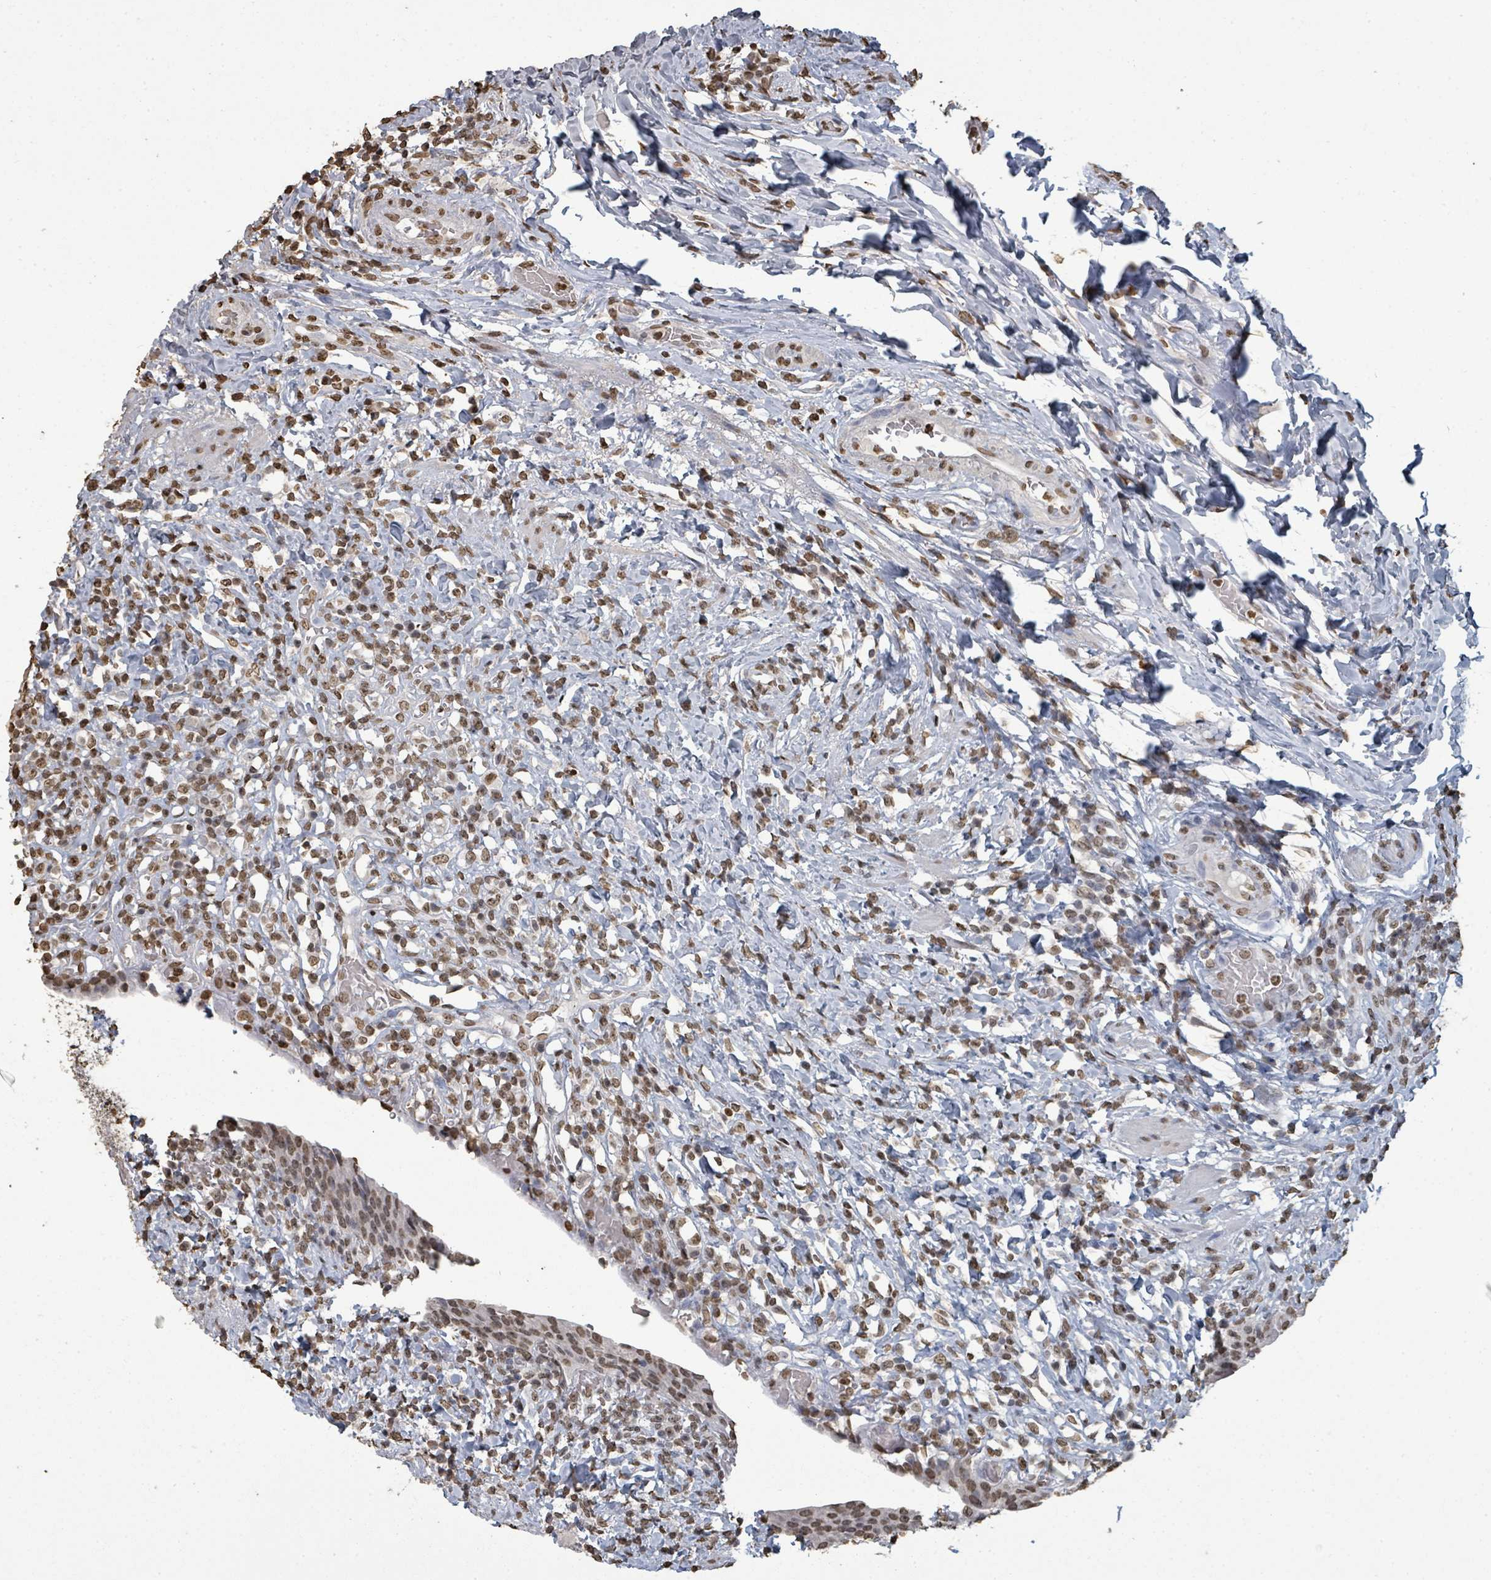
{"staining": {"intensity": "moderate", "quantity": ">75%", "location": "nuclear"}, "tissue": "urinary bladder", "cell_type": "Urothelial cells", "image_type": "normal", "snomed": [{"axis": "morphology", "description": "Normal tissue, NOS"}, {"axis": "morphology", "description": "Inflammation, NOS"}, {"axis": "topography", "description": "Urinary bladder"}], "caption": "Immunohistochemical staining of unremarkable human urinary bladder shows moderate nuclear protein expression in approximately >75% of urothelial cells.", "gene": "MRPS12", "patient": {"sex": "male", "age": 64}}